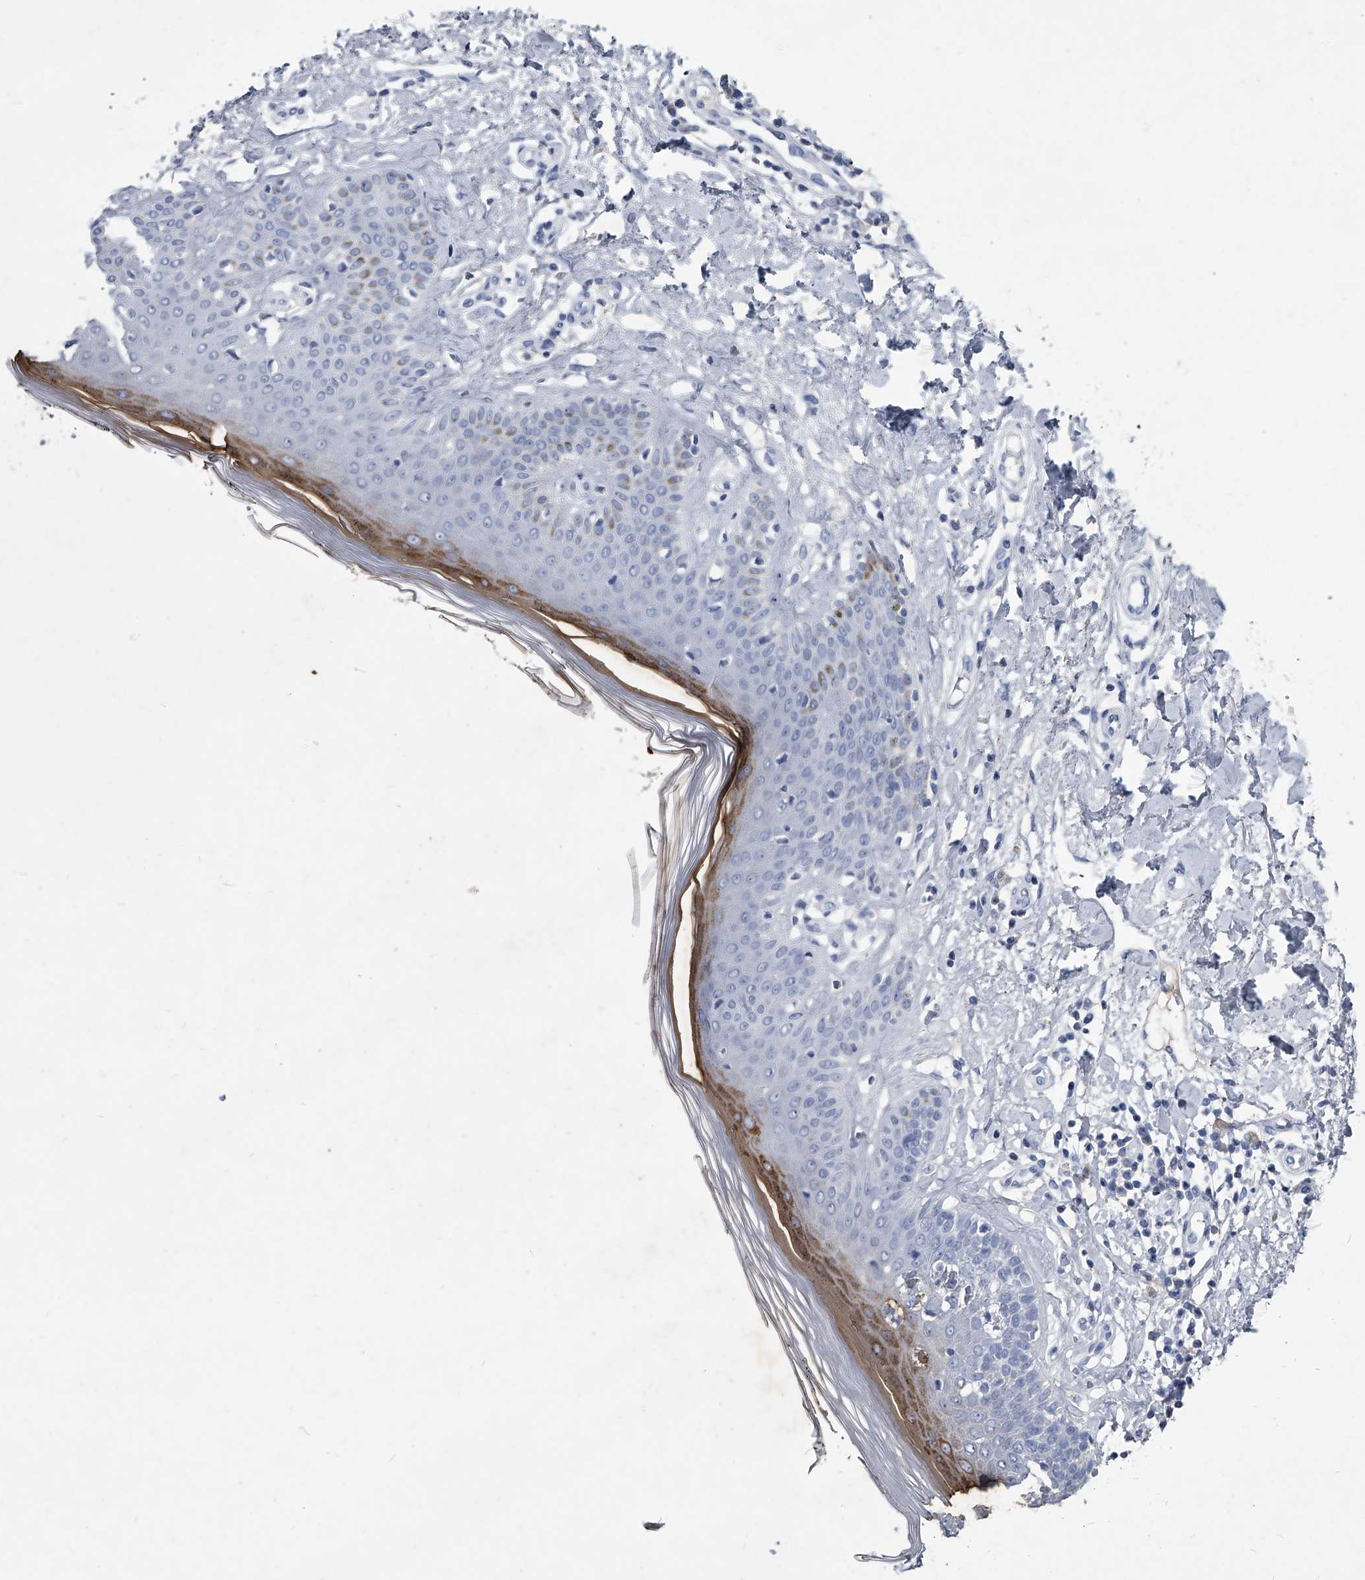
{"staining": {"intensity": "negative", "quantity": "none", "location": "none"}, "tissue": "skin", "cell_type": "Fibroblasts", "image_type": "normal", "snomed": [{"axis": "morphology", "description": "Normal tissue, NOS"}, {"axis": "topography", "description": "Skin"}], "caption": "Immunohistochemistry of benign skin reveals no expression in fibroblasts. (Immunohistochemistry (ihc), brightfield microscopy, high magnification).", "gene": "BCAS1", "patient": {"sex": "female", "age": 64}}